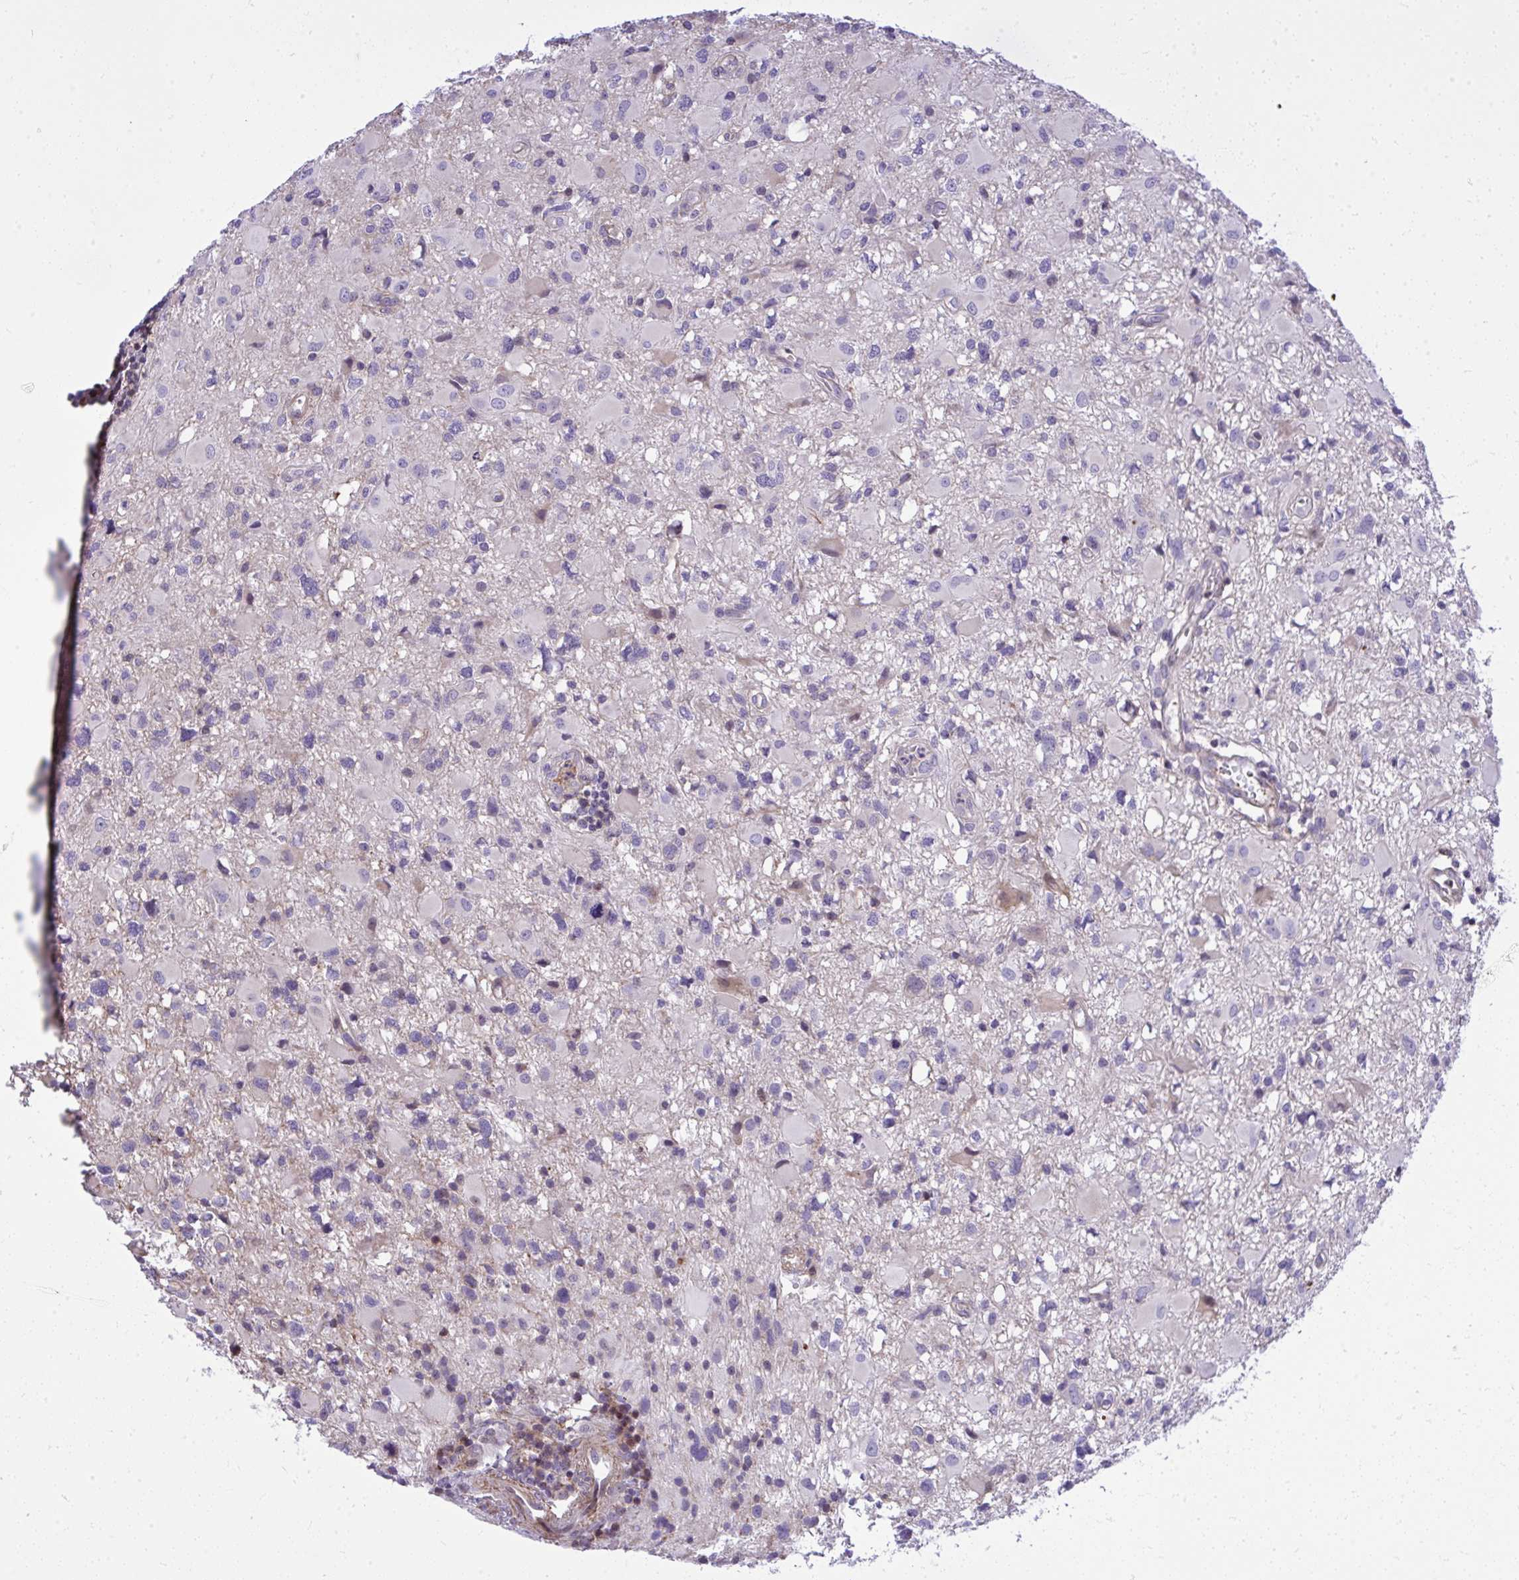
{"staining": {"intensity": "negative", "quantity": "none", "location": "none"}, "tissue": "glioma", "cell_type": "Tumor cells", "image_type": "cancer", "snomed": [{"axis": "morphology", "description": "Glioma, malignant, High grade"}, {"axis": "topography", "description": "Brain"}], "caption": "Tumor cells are negative for protein expression in human high-grade glioma (malignant).", "gene": "GRK4", "patient": {"sex": "male", "age": 54}}